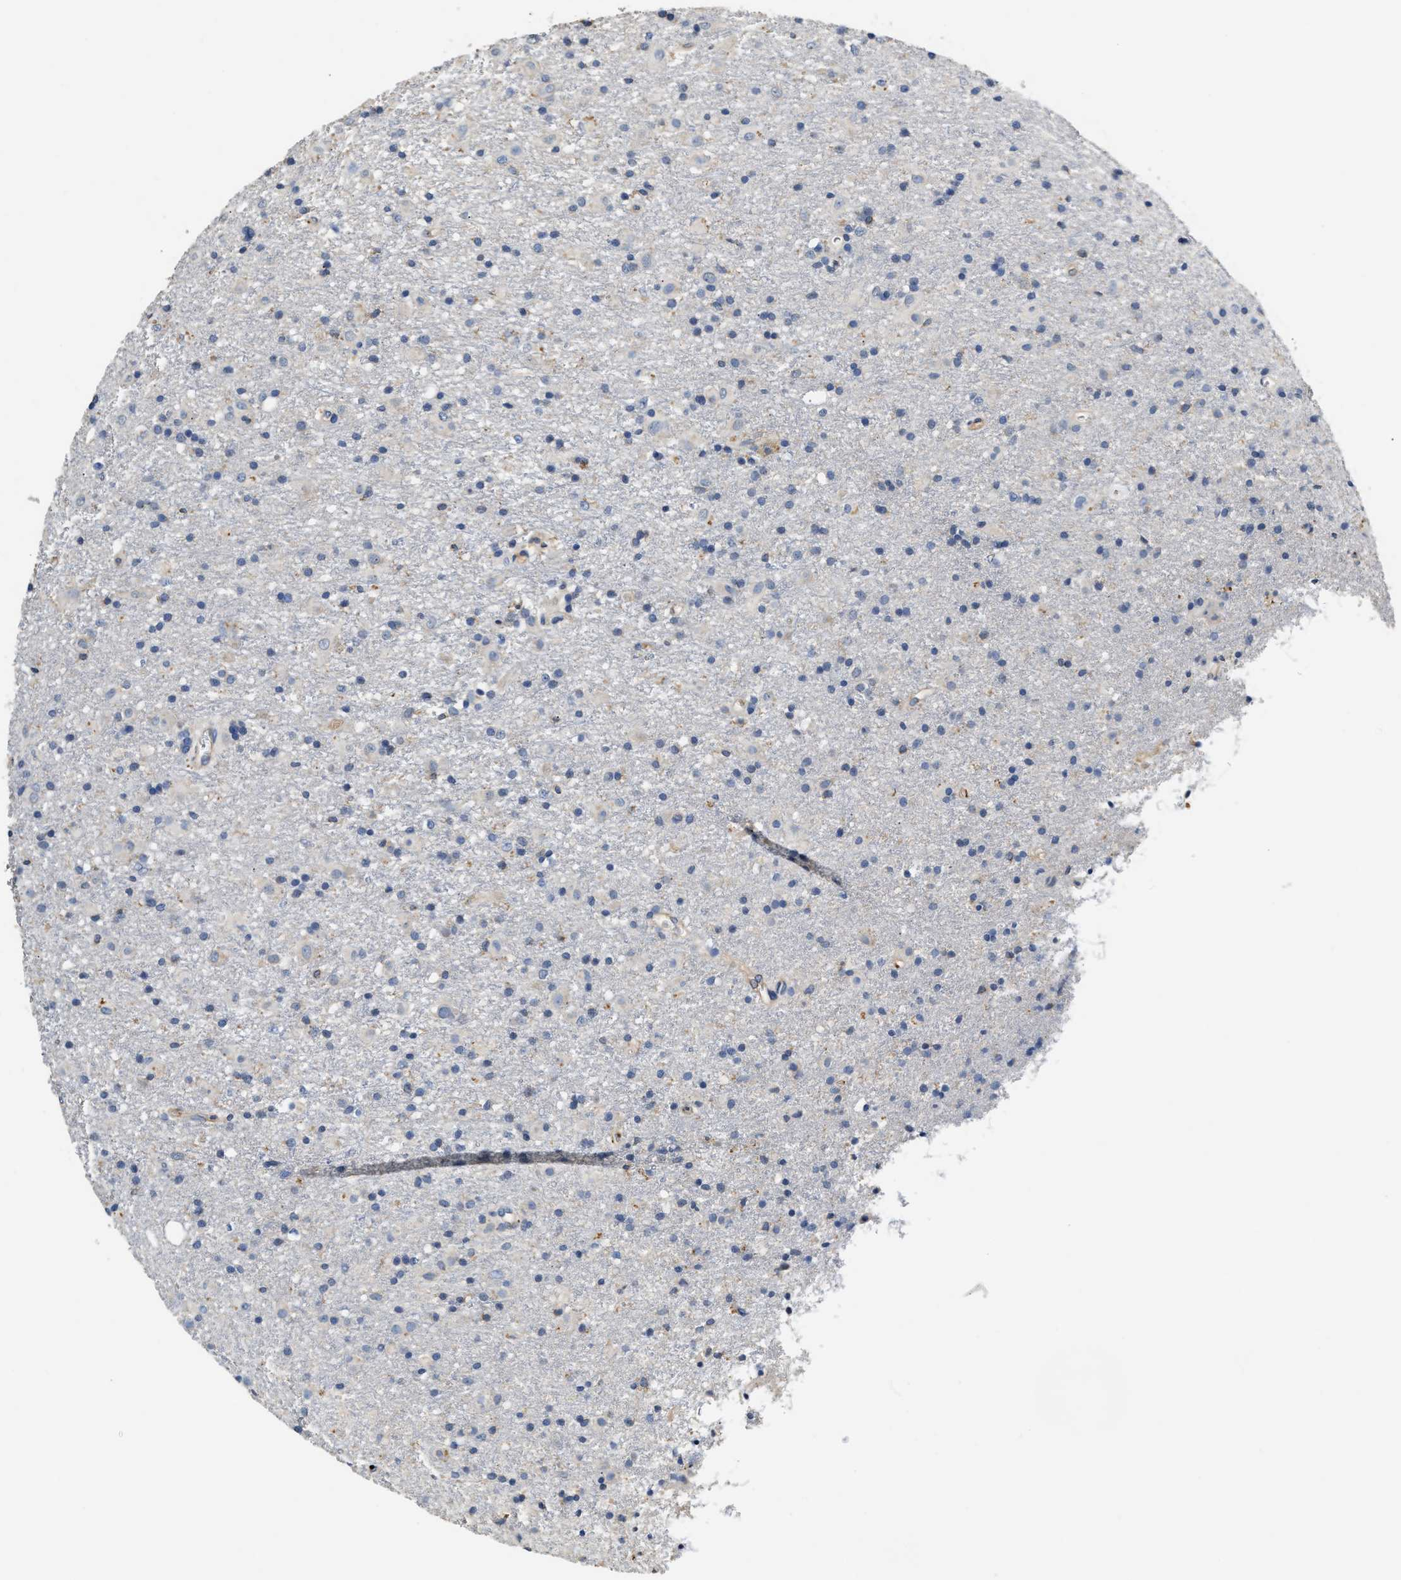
{"staining": {"intensity": "negative", "quantity": "none", "location": "none"}, "tissue": "glioma", "cell_type": "Tumor cells", "image_type": "cancer", "snomed": [{"axis": "morphology", "description": "Glioma, malignant, Low grade"}, {"axis": "topography", "description": "Brain"}], "caption": "Immunohistochemistry of human malignant glioma (low-grade) exhibits no positivity in tumor cells.", "gene": "SLCO2B1", "patient": {"sex": "male", "age": 65}}